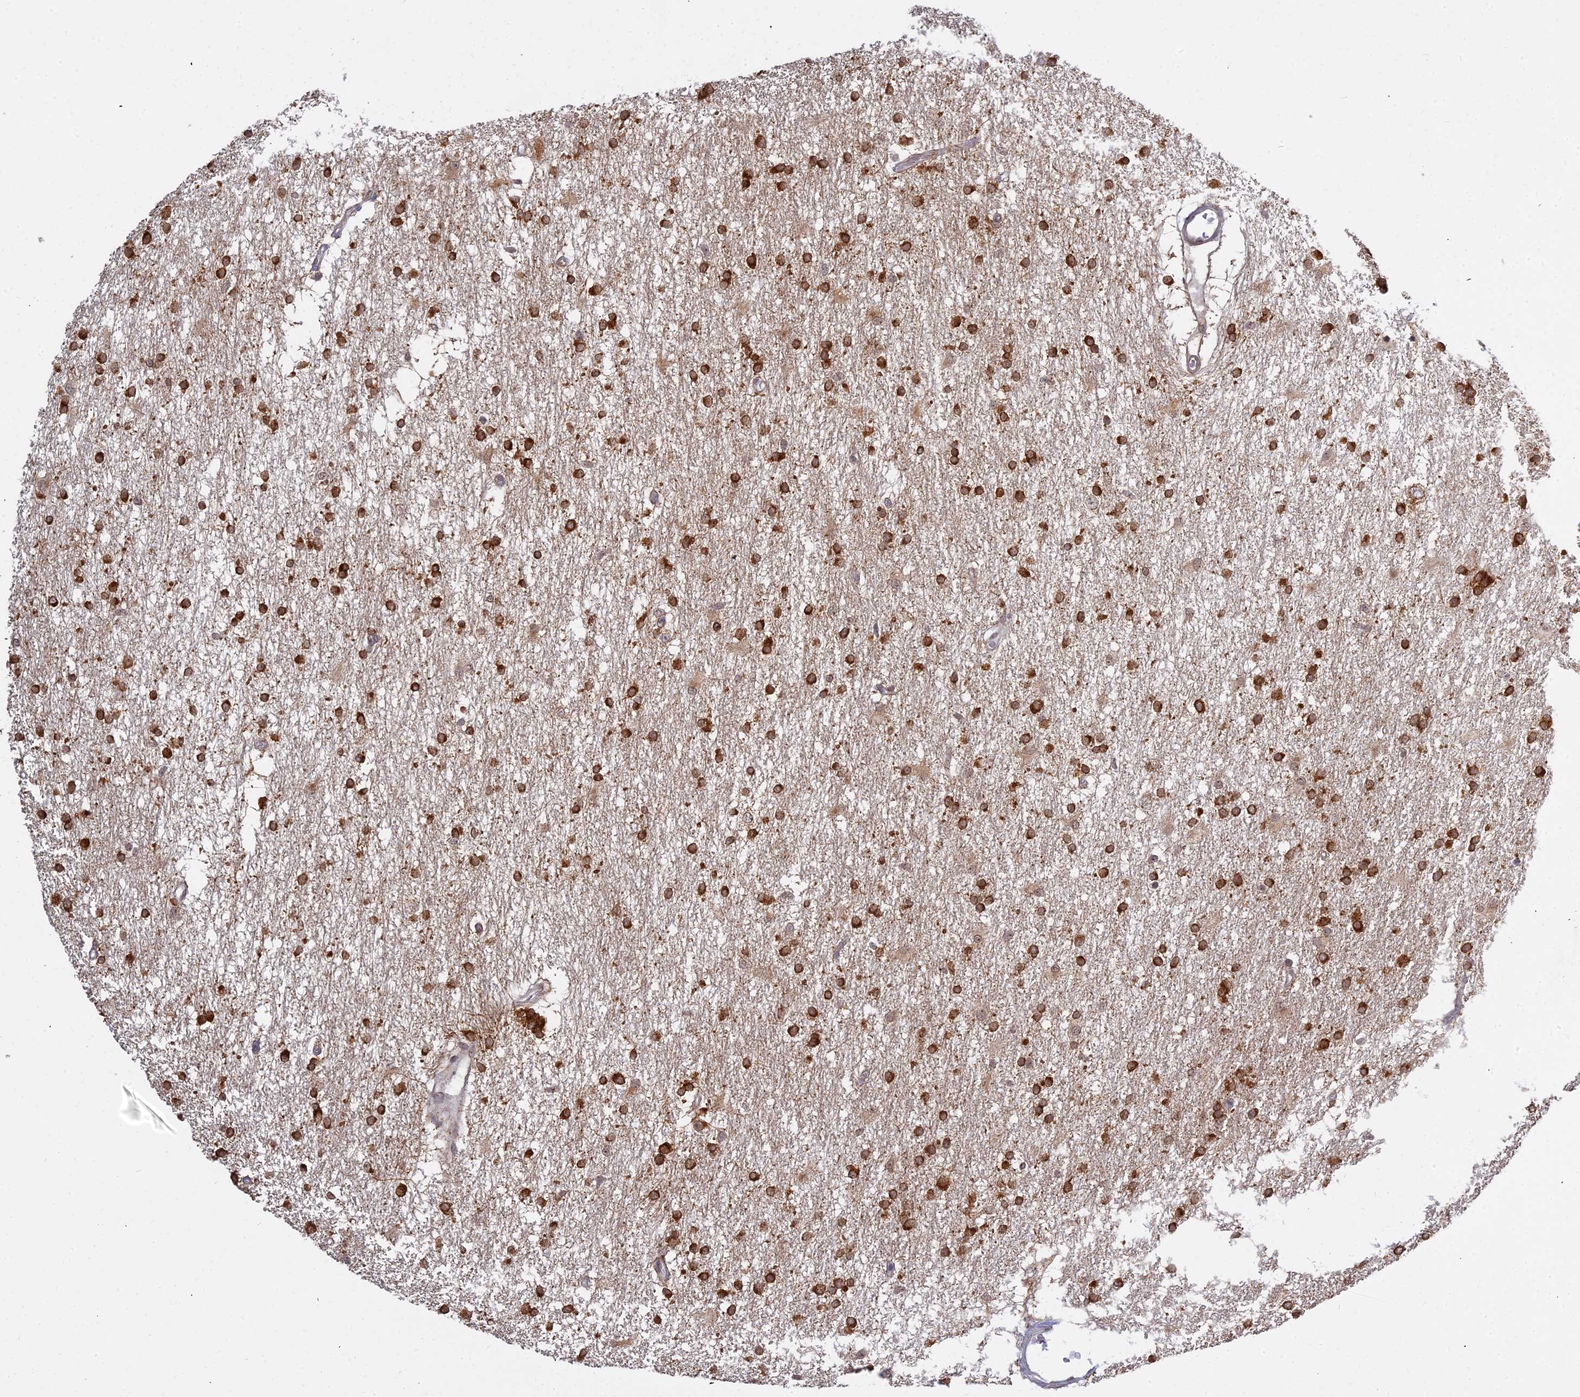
{"staining": {"intensity": "strong", "quantity": ">75%", "location": "cytoplasmic/membranous"}, "tissue": "glioma", "cell_type": "Tumor cells", "image_type": "cancer", "snomed": [{"axis": "morphology", "description": "Glioma, malignant, High grade"}, {"axis": "topography", "description": "Brain"}], "caption": "Protein positivity by immunohistochemistry (IHC) reveals strong cytoplasmic/membranous positivity in about >75% of tumor cells in malignant high-grade glioma. The protein is stained brown, and the nuclei are stained in blue (DAB IHC with brightfield microscopy, high magnification).", "gene": "ABCA2", "patient": {"sex": "male", "age": 77}}